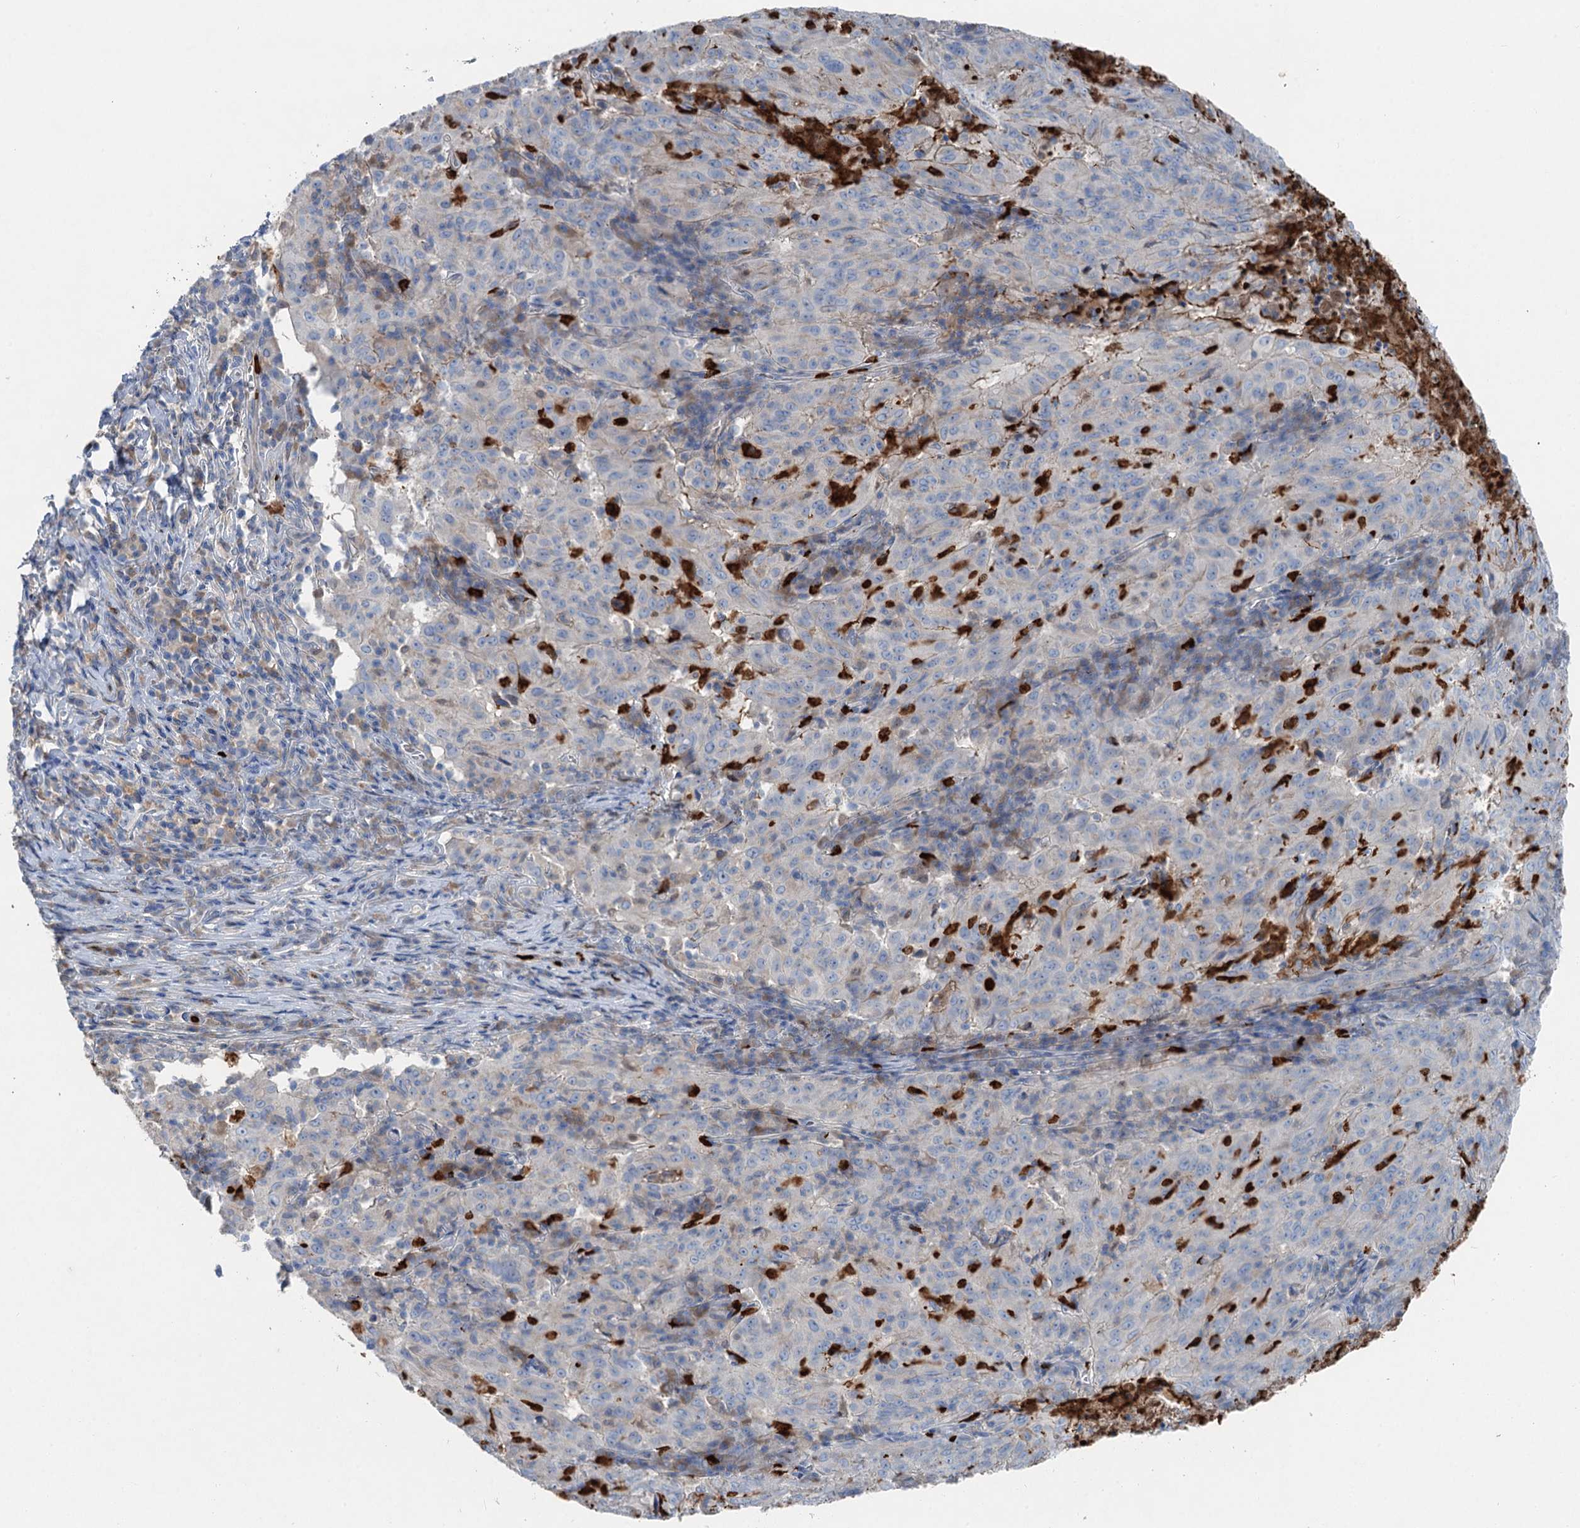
{"staining": {"intensity": "negative", "quantity": "none", "location": "none"}, "tissue": "pancreatic cancer", "cell_type": "Tumor cells", "image_type": "cancer", "snomed": [{"axis": "morphology", "description": "Adenocarcinoma, NOS"}, {"axis": "topography", "description": "Pancreas"}], "caption": "An immunohistochemistry (IHC) image of pancreatic cancer is shown. There is no staining in tumor cells of pancreatic cancer. Nuclei are stained in blue.", "gene": "OTOA", "patient": {"sex": "male", "age": 63}}